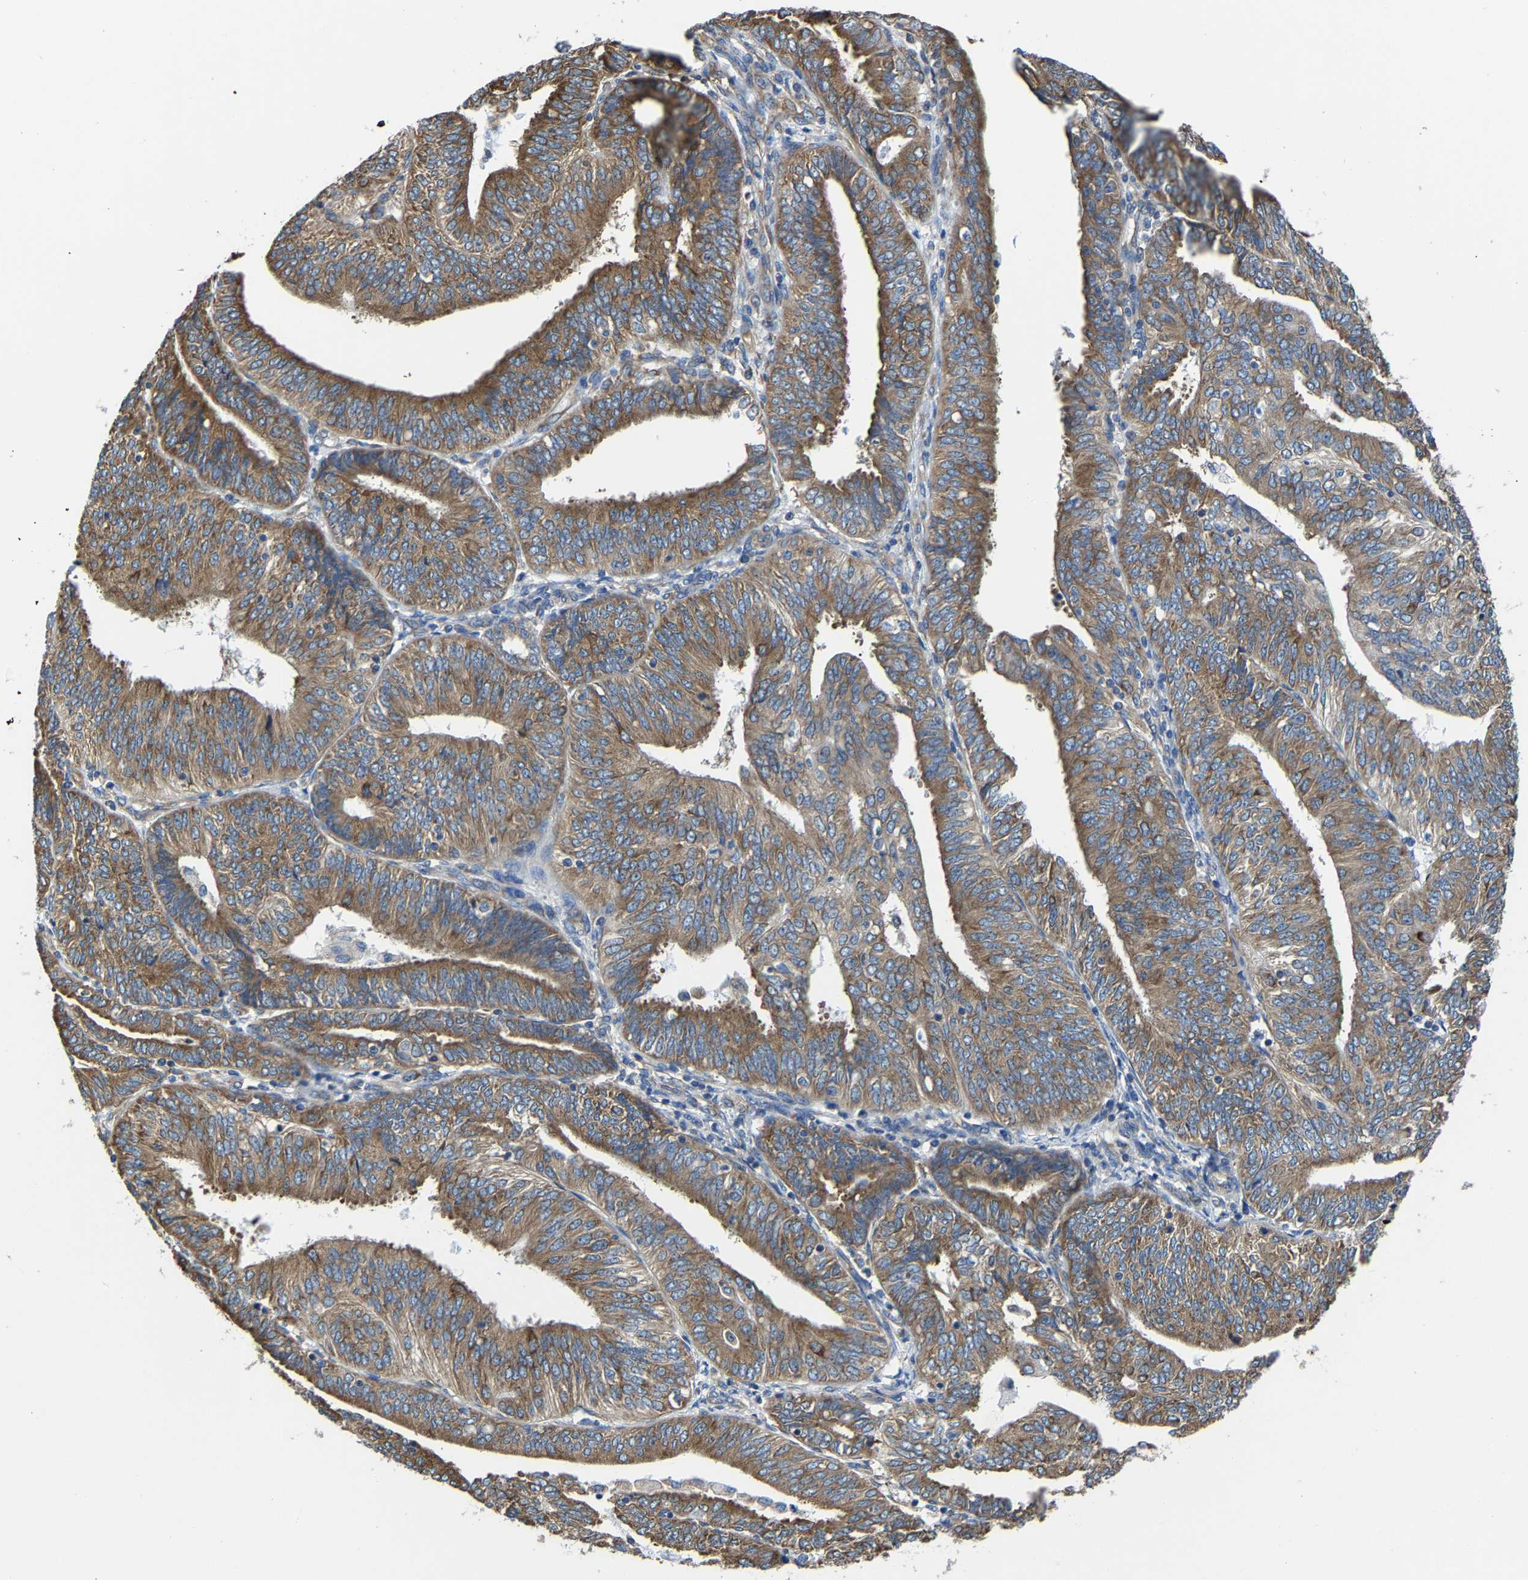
{"staining": {"intensity": "strong", "quantity": ">75%", "location": "cytoplasmic/membranous"}, "tissue": "endometrial cancer", "cell_type": "Tumor cells", "image_type": "cancer", "snomed": [{"axis": "morphology", "description": "Adenocarcinoma, NOS"}, {"axis": "topography", "description": "Endometrium"}], "caption": "Immunohistochemical staining of human endometrial adenocarcinoma displays strong cytoplasmic/membranous protein positivity in approximately >75% of tumor cells. Using DAB (brown) and hematoxylin (blue) stains, captured at high magnification using brightfield microscopy.", "gene": "G3BP2", "patient": {"sex": "female", "age": 58}}